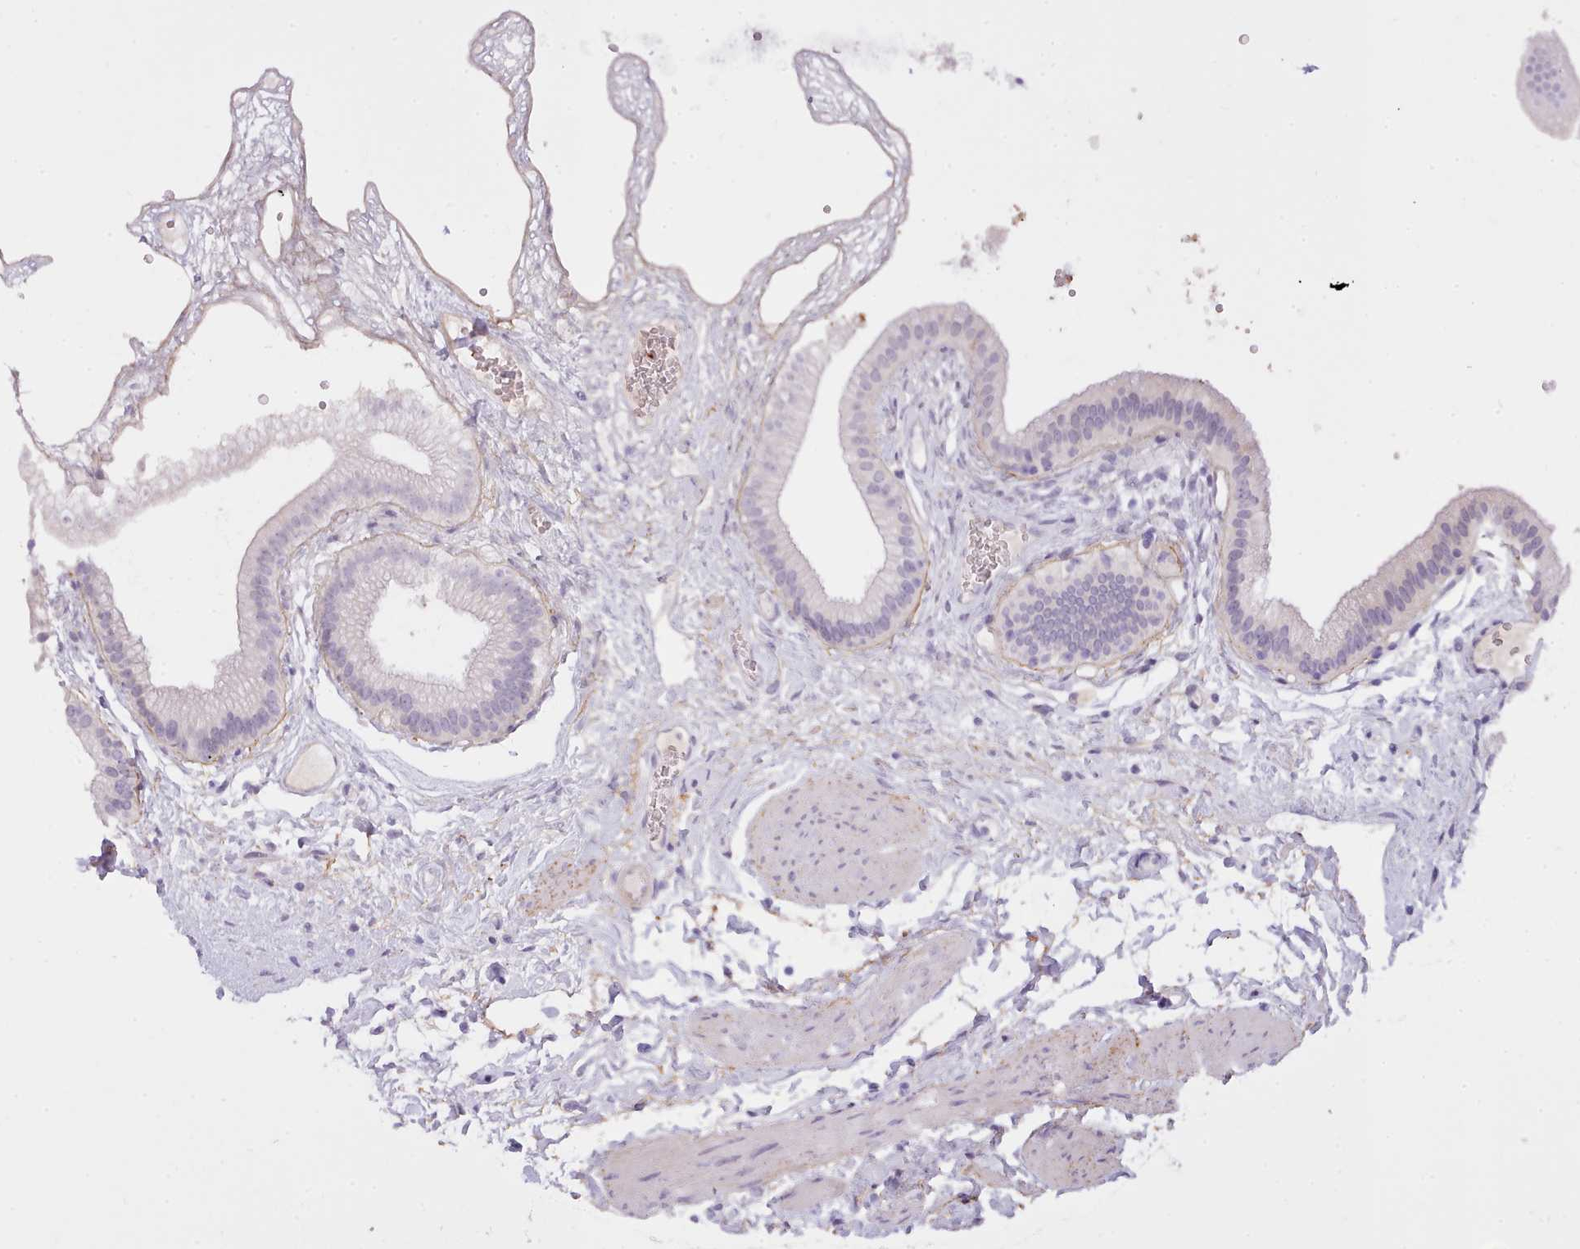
{"staining": {"intensity": "weak", "quantity": "<25%", "location": "cytoplasmic/membranous"}, "tissue": "gallbladder", "cell_type": "Glandular cells", "image_type": "normal", "snomed": [{"axis": "morphology", "description": "Normal tissue, NOS"}, {"axis": "topography", "description": "Gallbladder"}], "caption": "Human gallbladder stained for a protein using IHC reveals no staining in glandular cells.", "gene": "CYP2A13", "patient": {"sex": "female", "age": 54}}